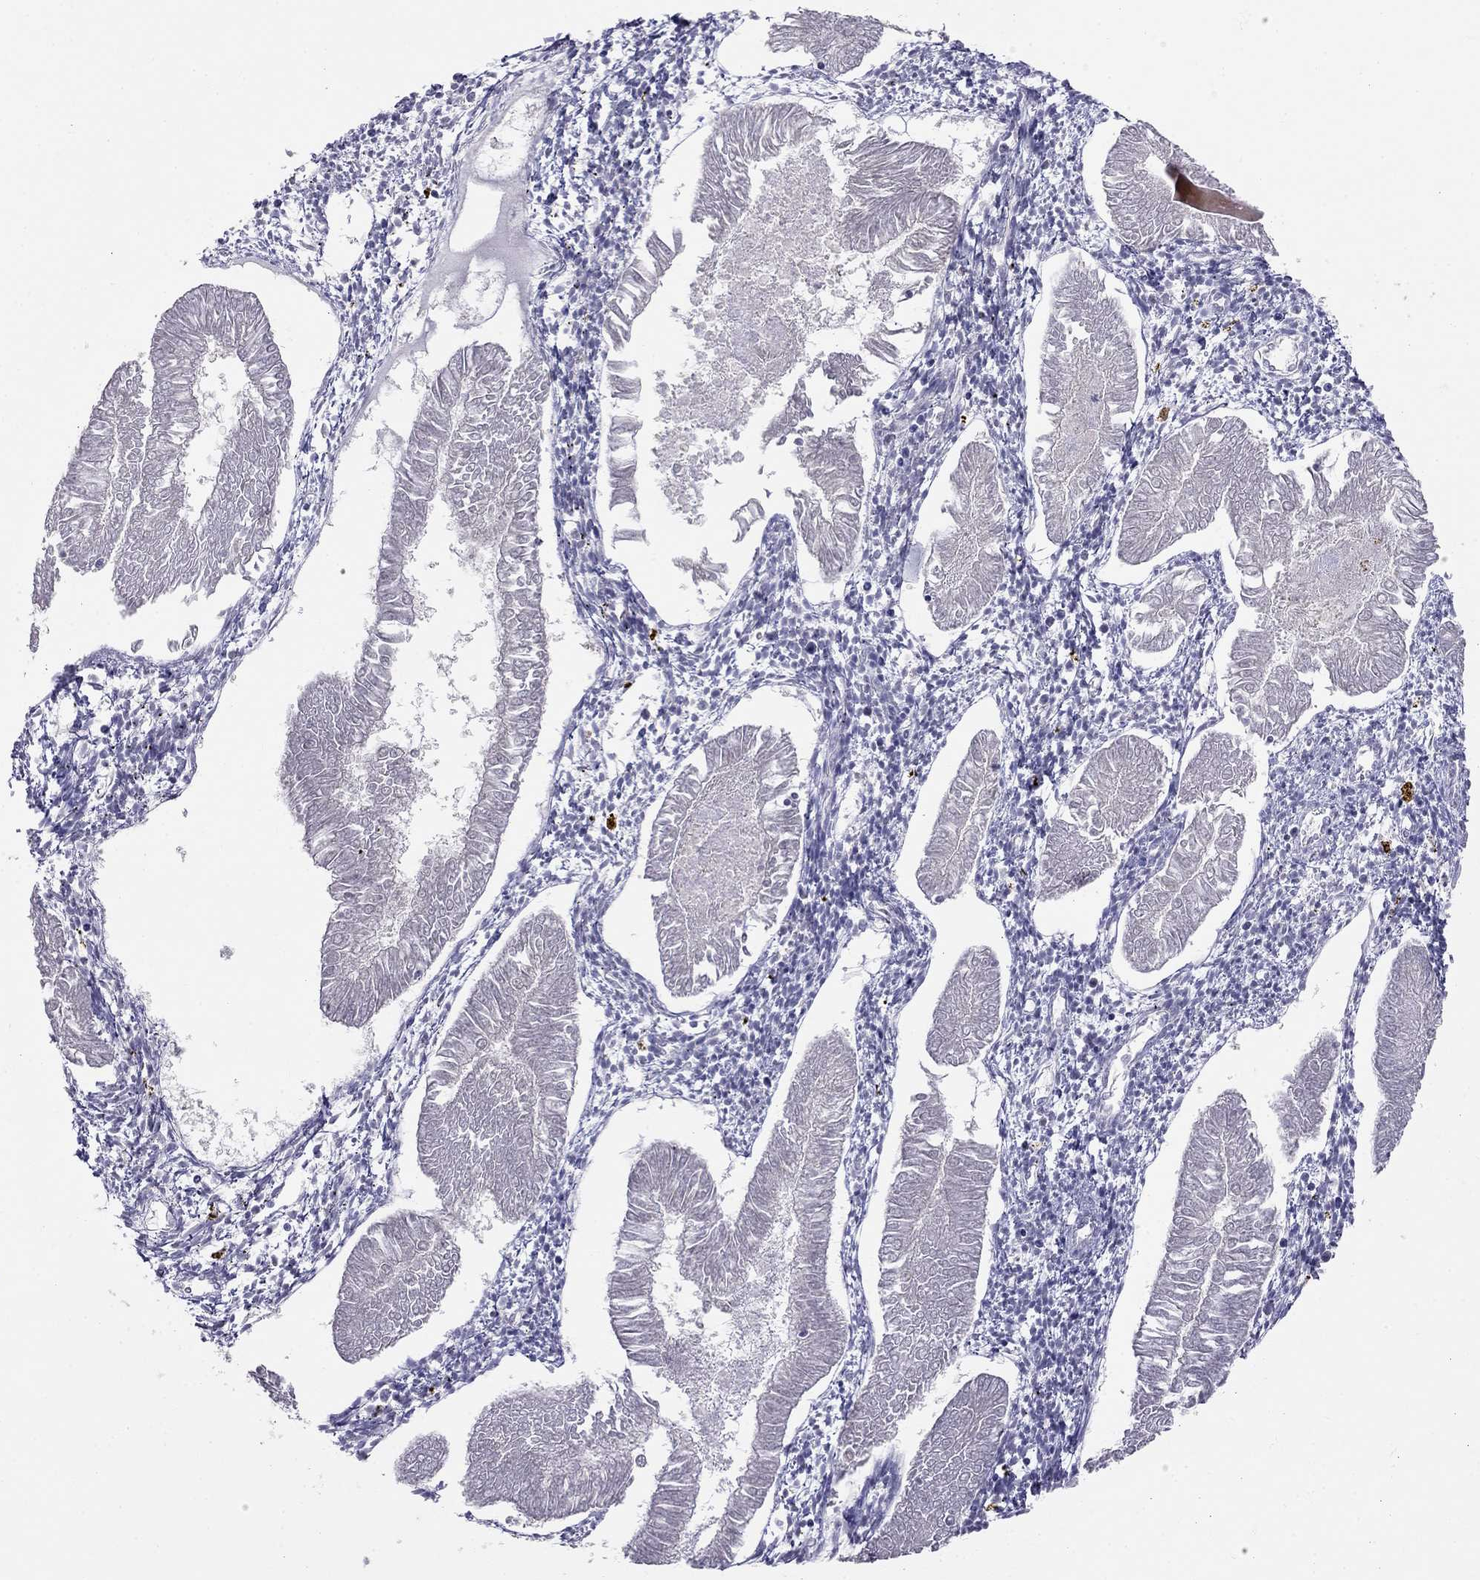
{"staining": {"intensity": "negative", "quantity": "none", "location": "none"}, "tissue": "endometrial cancer", "cell_type": "Tumor cells", "image_type": "cancer", "snomed": [{"axis": "morphology", "description": "Adenocarcinoma, NOS"}, {"axis": "topography", "description": "Endometrium"}], "caption": "Protein analysis of adenocarcinoma (endometrial) shows no significant expression in tumor cells. (DAB immunohistochemistry with hematoxylin counter stain).", "gene": "LRRC39", "patient": {"sex": "female", "age": 53}}